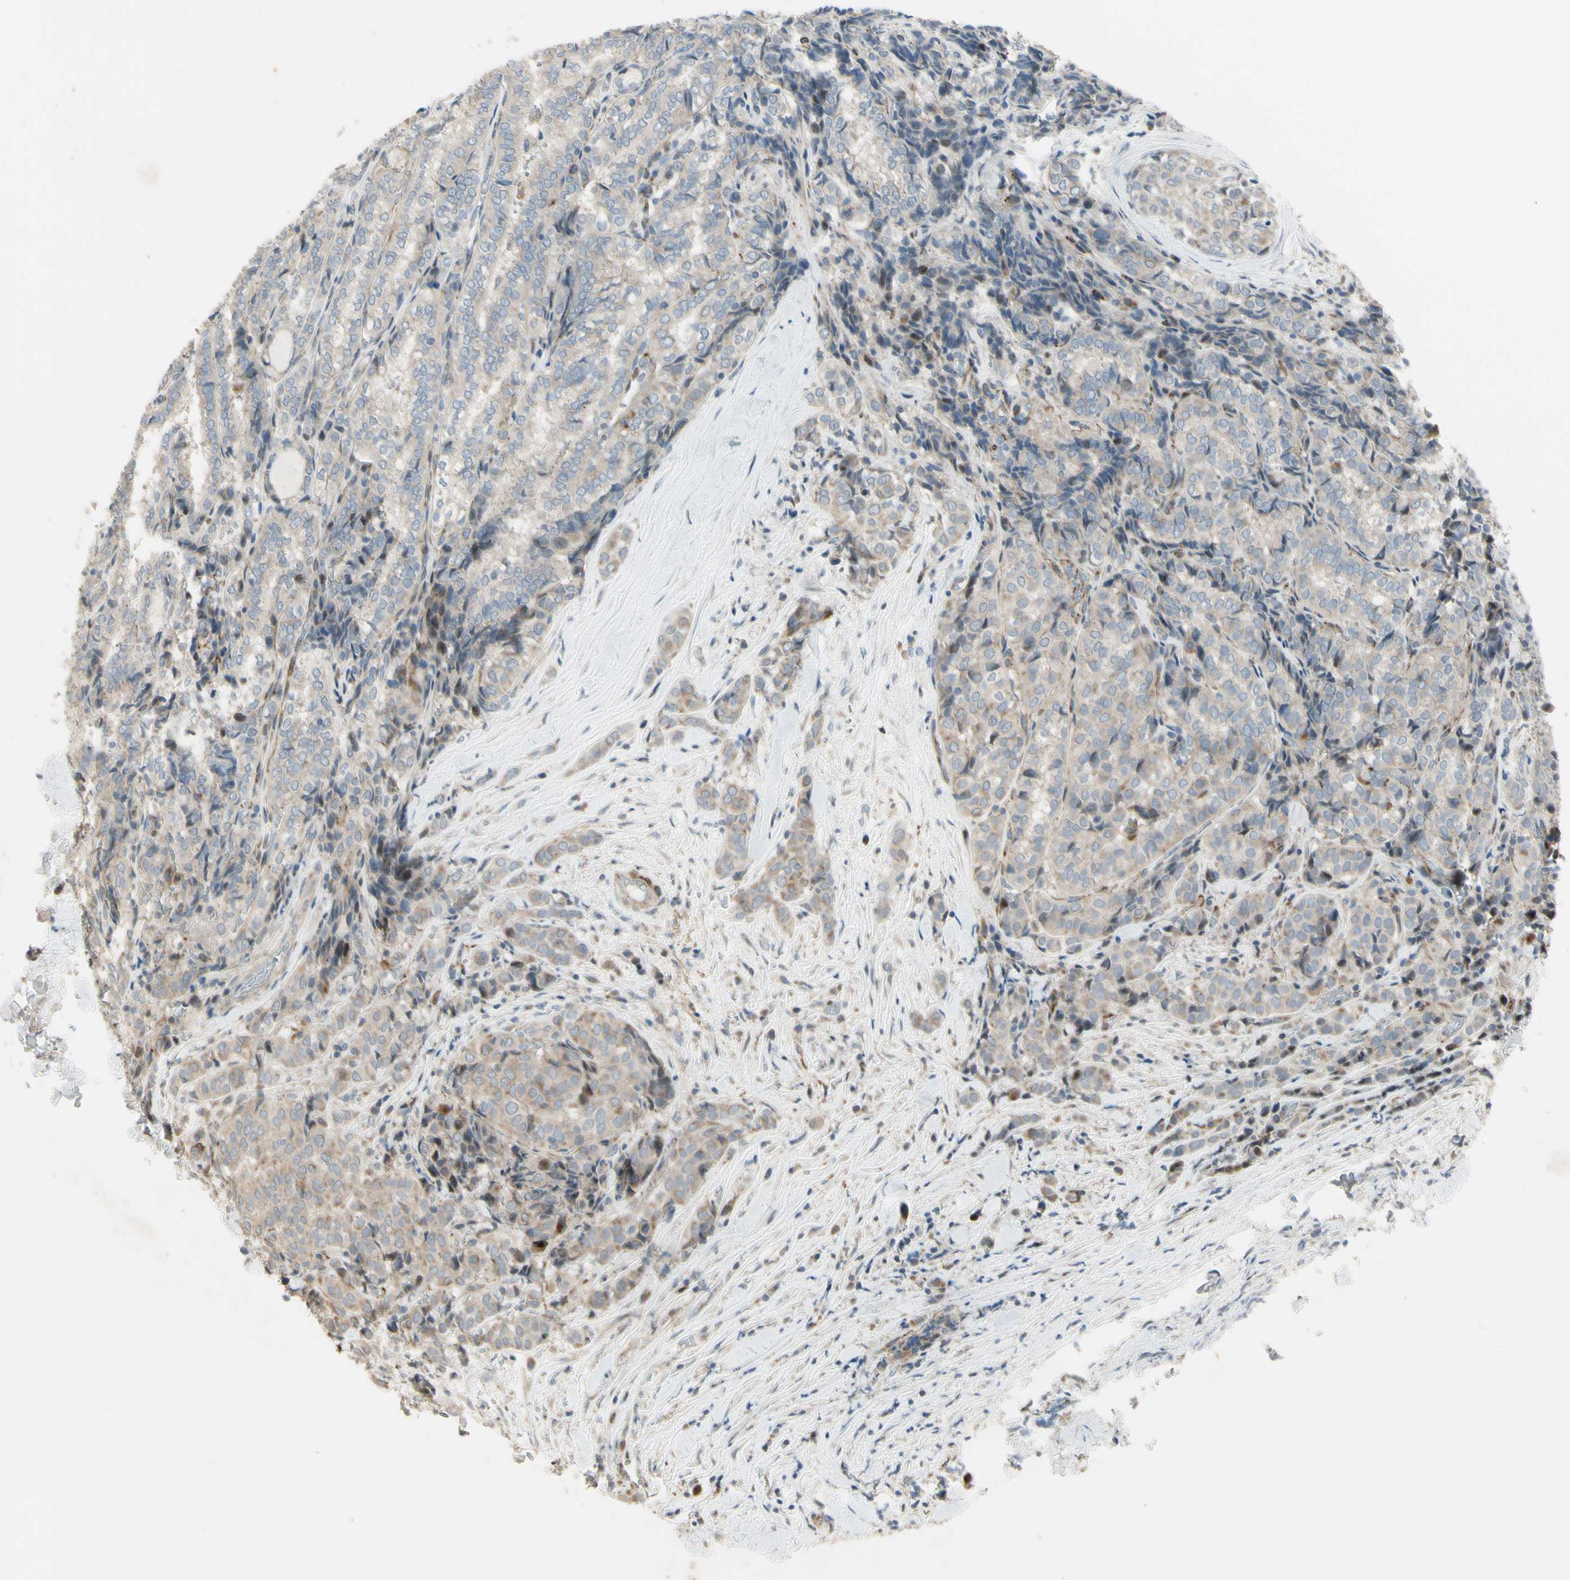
{"staining": {"intensity": "weak", "quantity": "25%-75%", "location": "cytoplasmic/membranous"}, "tissue": "thyroid cancer", "cell_type": "Tumor cells", "image_type": "cancer", "snomed": [{"axis": "morphology", "description": "Normal tissue, NOS"}, {"axis": "morphology", "description": "Papillary adenocarcinoma, NOS"}, {"axis": "topography", "description": "Thyroid gland"}], "caption": "Weak cytoplasmic/membranous staining is seen in about 25%-75% of tumor cells in thyroid cancer (papillary adenocarcinoma). The staining was performed using DAB to visualize the protein expression in brown, while the nuclei were stained in blue with hematoxylin (Magnification: 20x).", "gene": "NDFIP1", "patient": {"sex": "female", "age": 30}}